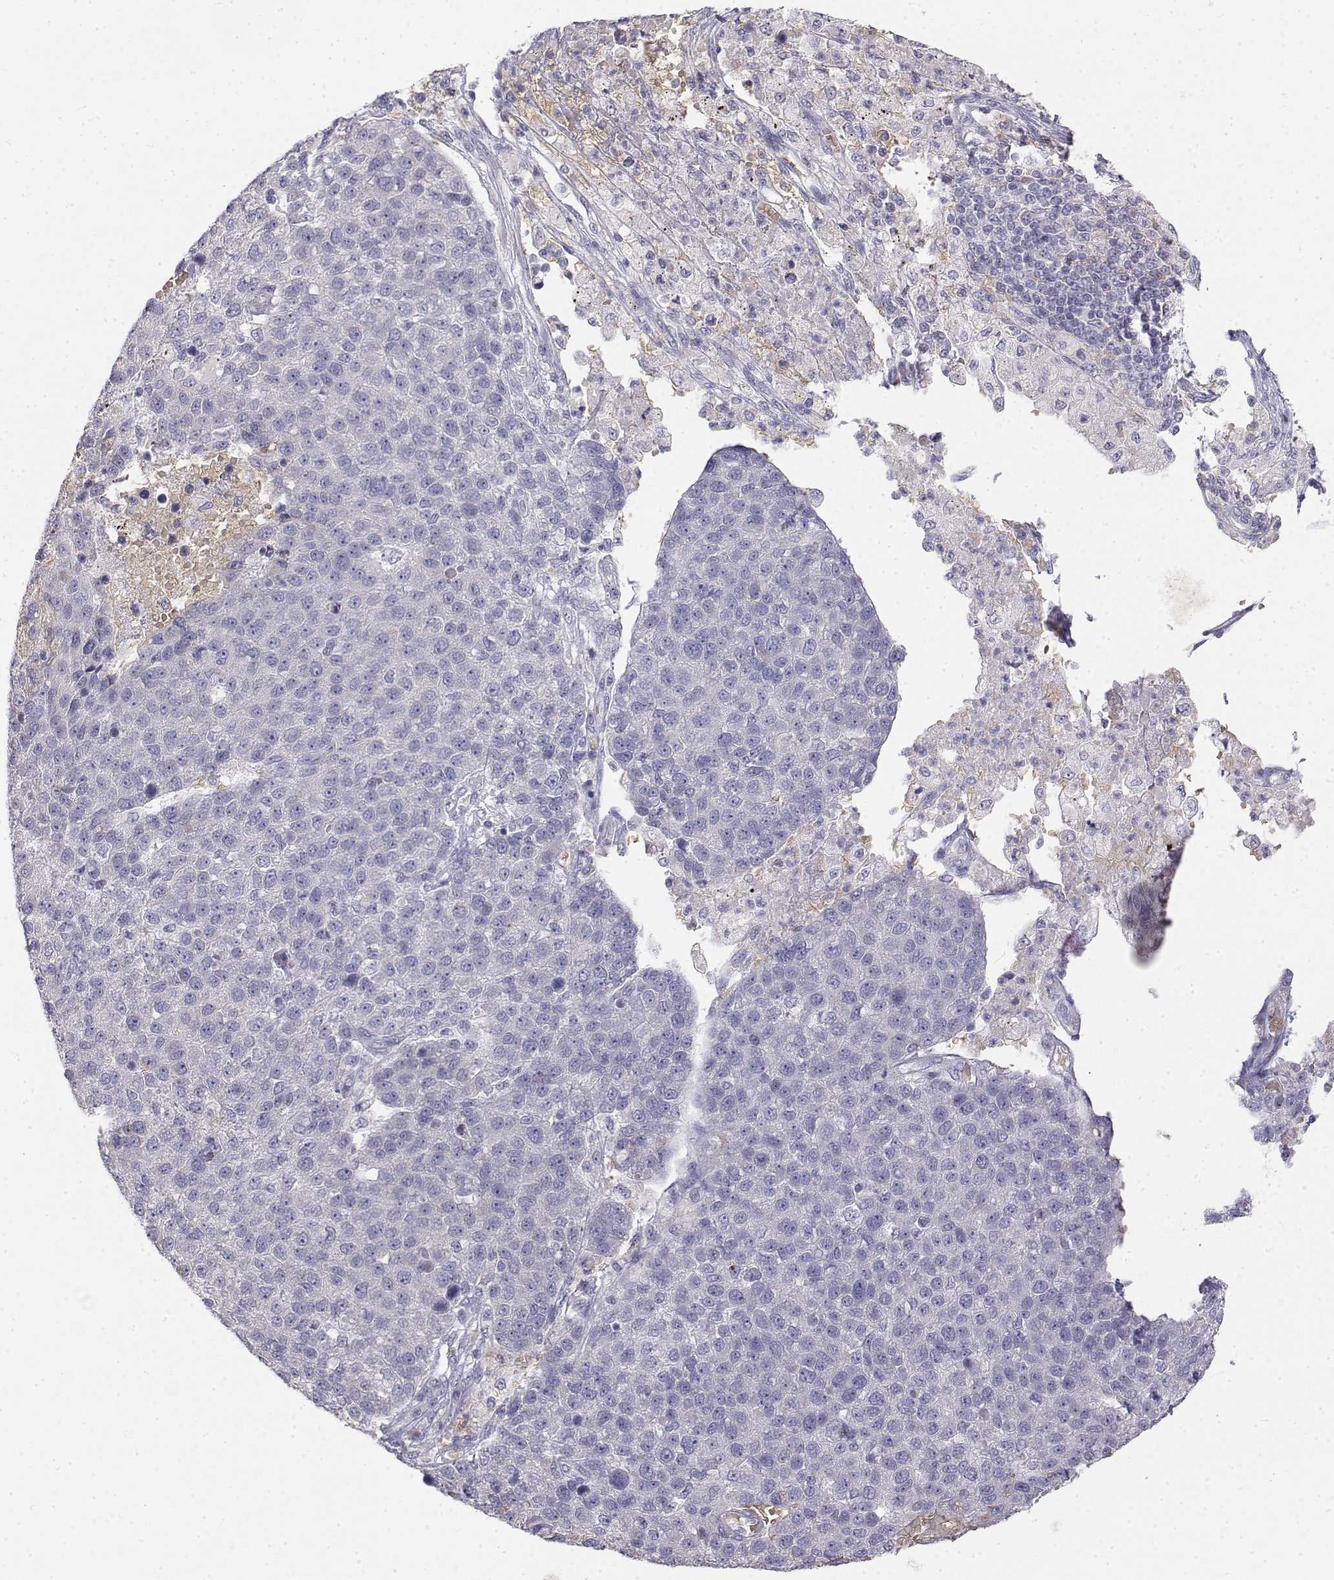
{"staining": {"intensity": "negative", "quantity": "none", "location": "none"}, "tissue": "pancreatic cancer", "cell_type": "Tumor cells", "image_type": "cancer", "snomed": [{"axis": "morphology", "description": "Adenocarcinoma, NOS"}, {"axis": "topography", "description": "Pancreas"}], "caption": "This is an IHC image of adenocarcinoma (pancreatic). There is no expression in tumor cells.", "gene": "CADM1", "patient": {"sex": "female", "age": 61}}